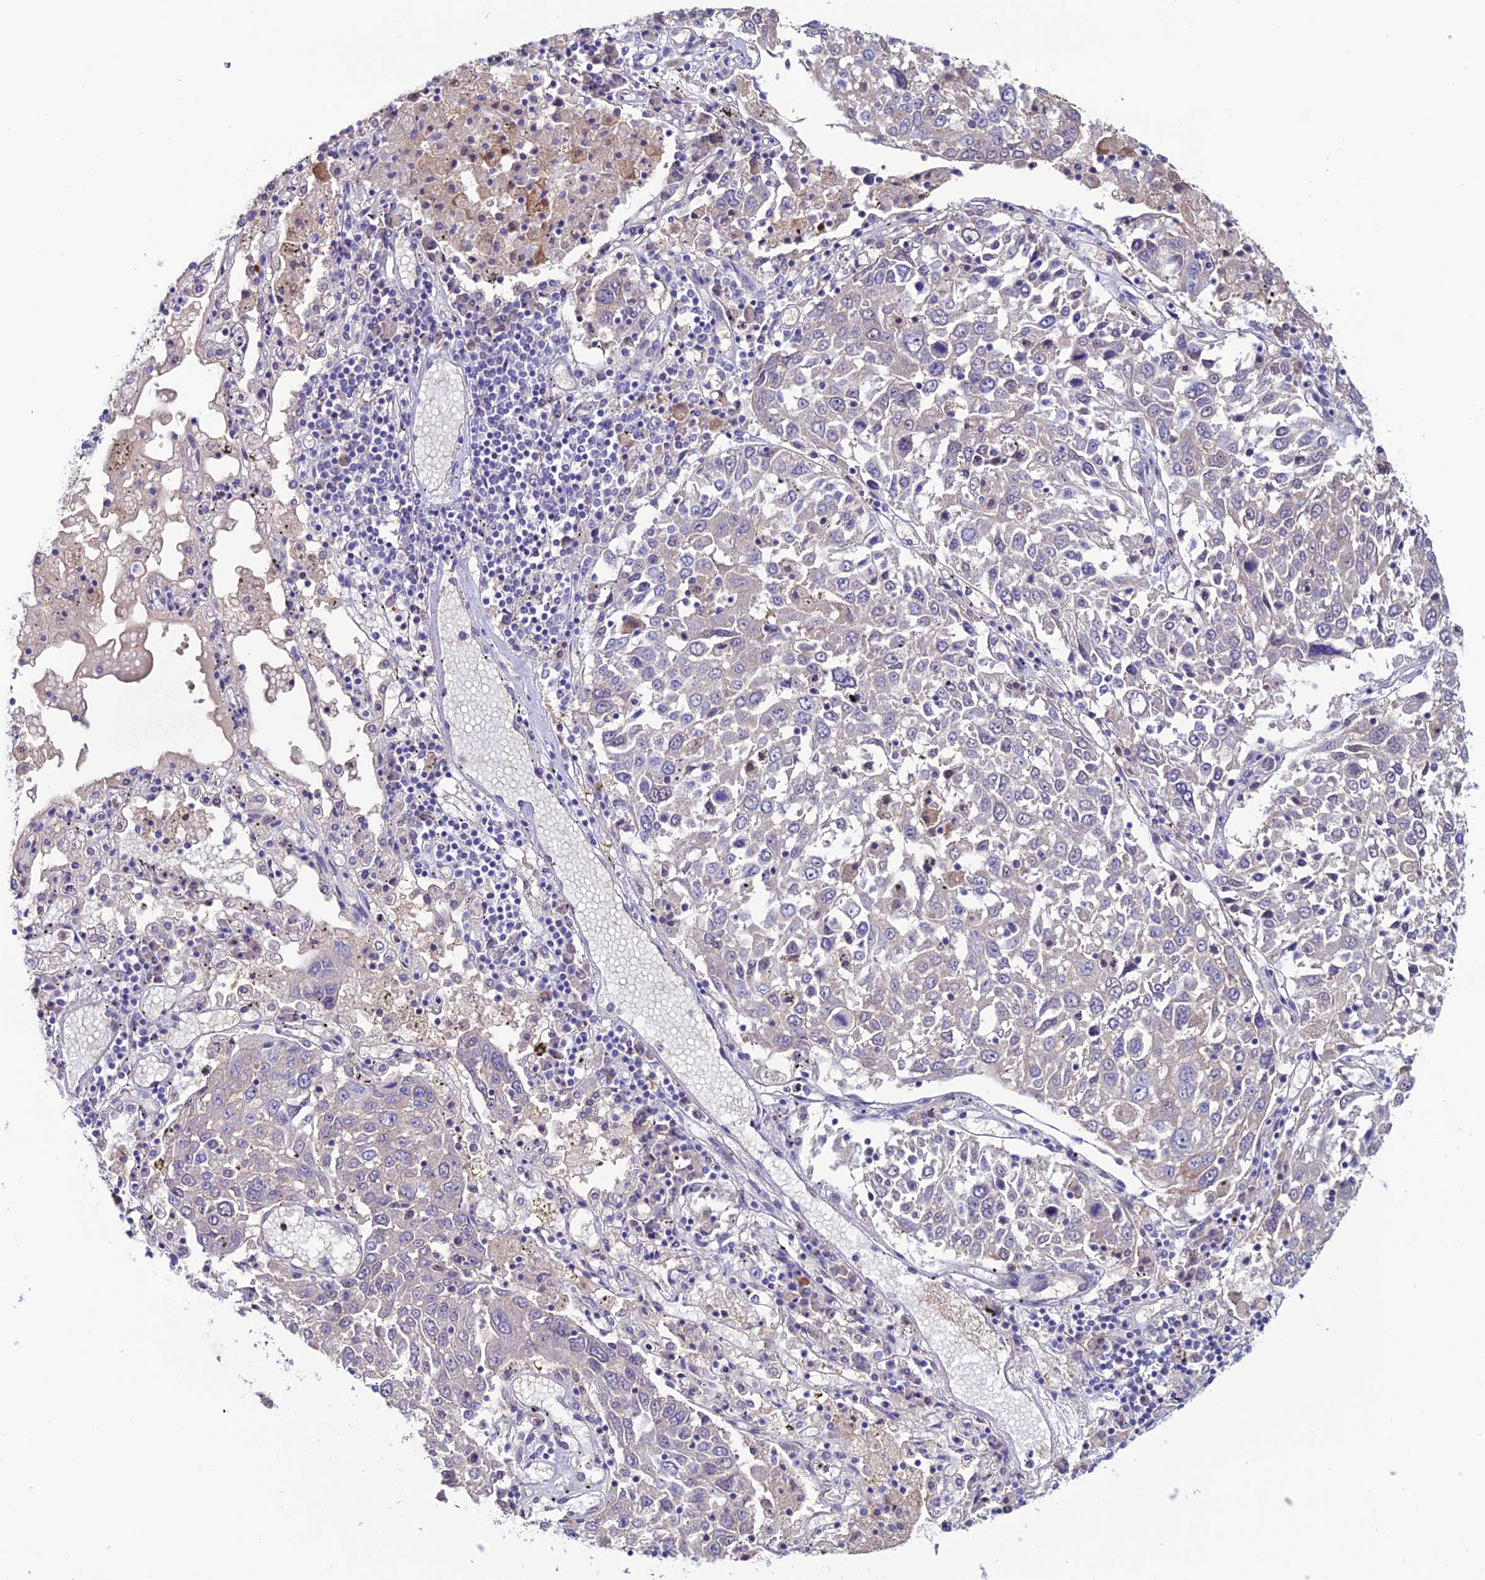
{"staining": {"intensity": "negative", "quantity": "none", "location": "none"}, "tissue": "lung cancer", "cell_type": "Tumor cells", "image_type": "cancer", "snomed": [{"axis": "morphology", "description": "Squamous cell carcinoma, NOS"}, {"axis": "topography", "description": "Lung"}], "caption": "The micrograph reveals no staining of tumor cells in lung cancer.", "gene": "FZD8", "patient": {"sex": "male", "age": 65}}